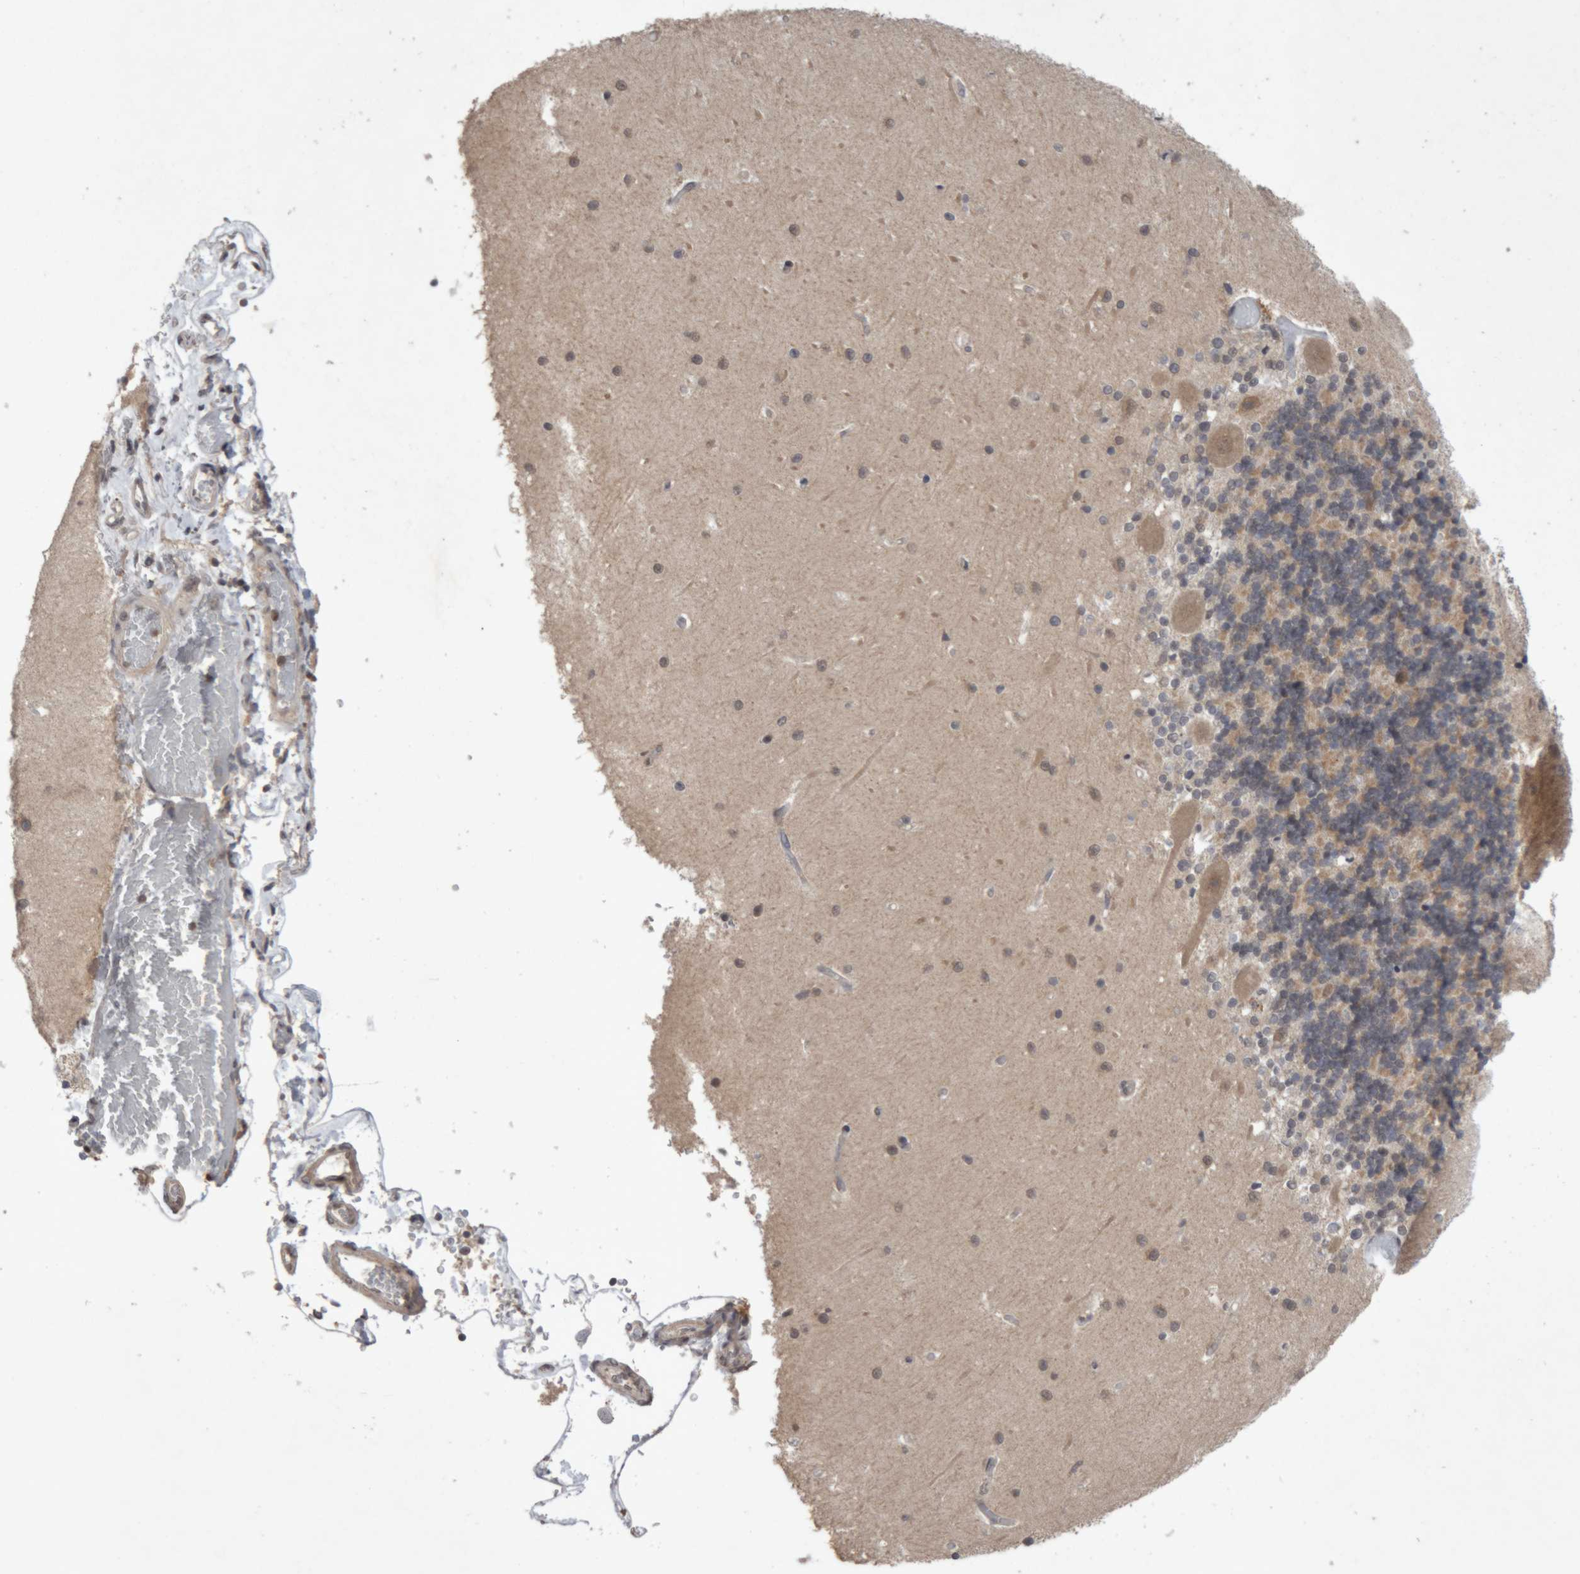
{"staining": {"intensity": "moderate", "quantity": "25%-75%", "location": "cytoplasmic/membranous"}, "tissue": "cerebellum", "cell_type": "Cells in granular layer", "image_type": "normal", "snomed": [{"axis": "morphology", "description": "Normal tissue, NOS"}, {"axis": "topography", "description": "Cerebellum"}], "caption": "Immunohistochemical staining of benign cerebellum reveals 25%-75% levels of moderate cytoplasmic/membranous protein expression in approximately 25%-75% of cells in granular layer. (IHC, brightfield microscopy, high magnification).", "gene": "NFATC2", "patient": {"sex": "male", "age": 37}}